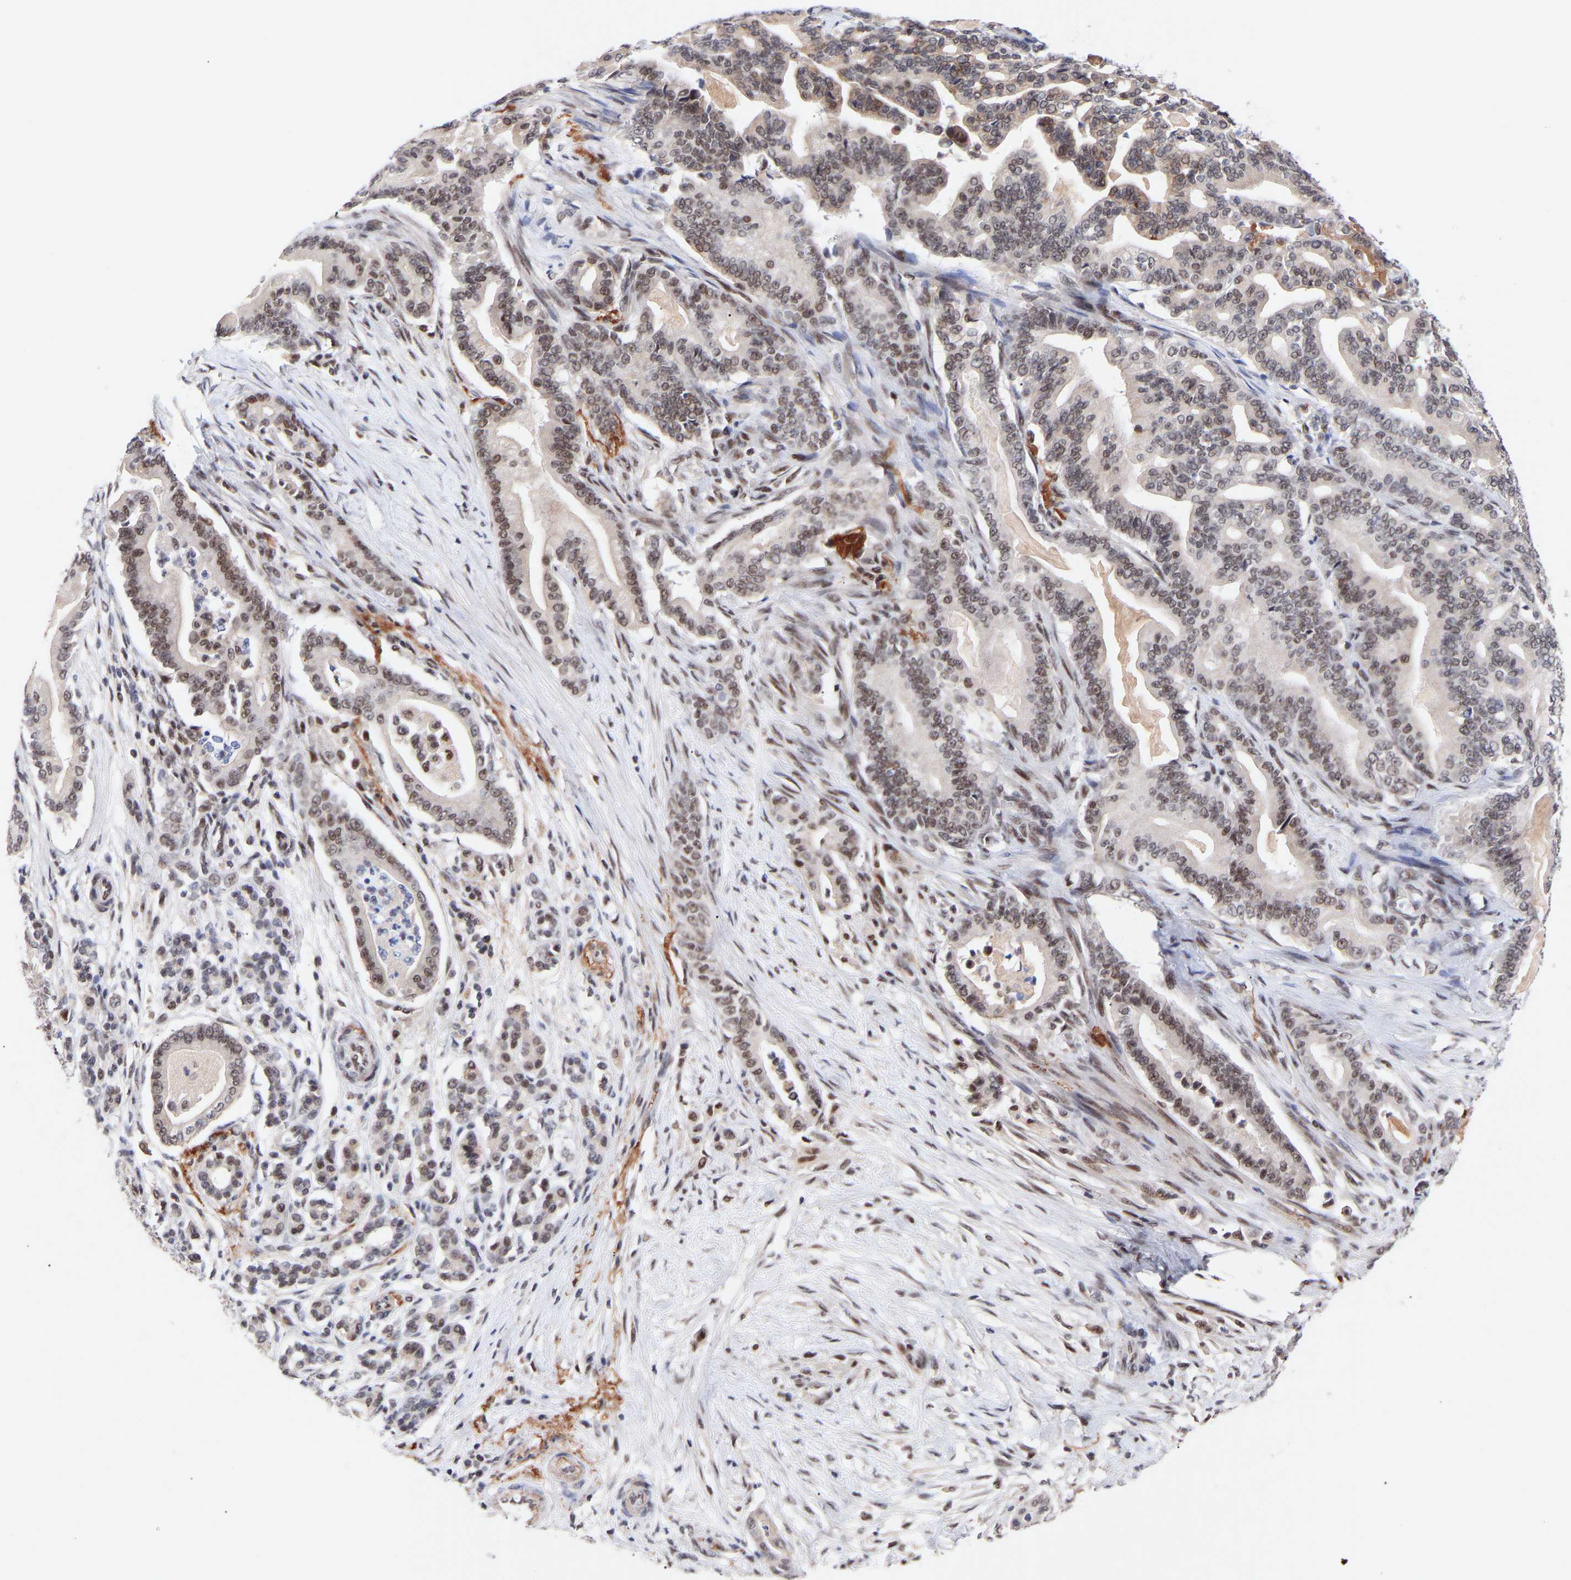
{"staining": {"intensity": "moderate", "quantity": ">75%", "location": "nuclear"}, "tissue": "pancreatic cancer", "cell_type": "Tumor cells", "image_type": "cancer", "snomed": [{"axis": "morphology", "description": "Normal tissue, NOS"}, {"axis": "morphology", "description": "Adenocarcinoma, NOS"}, {"axis": "topography", "description": "Pancreas"}], "caption": "Adenocarcinoma (pancreatic) stained with immunohistochemistry (IHC) demonstrates moderate nuclear staining in about >75% of tumor cells.", "gene": "RBM15", "patient": {"sex": "male", "age": 63}}